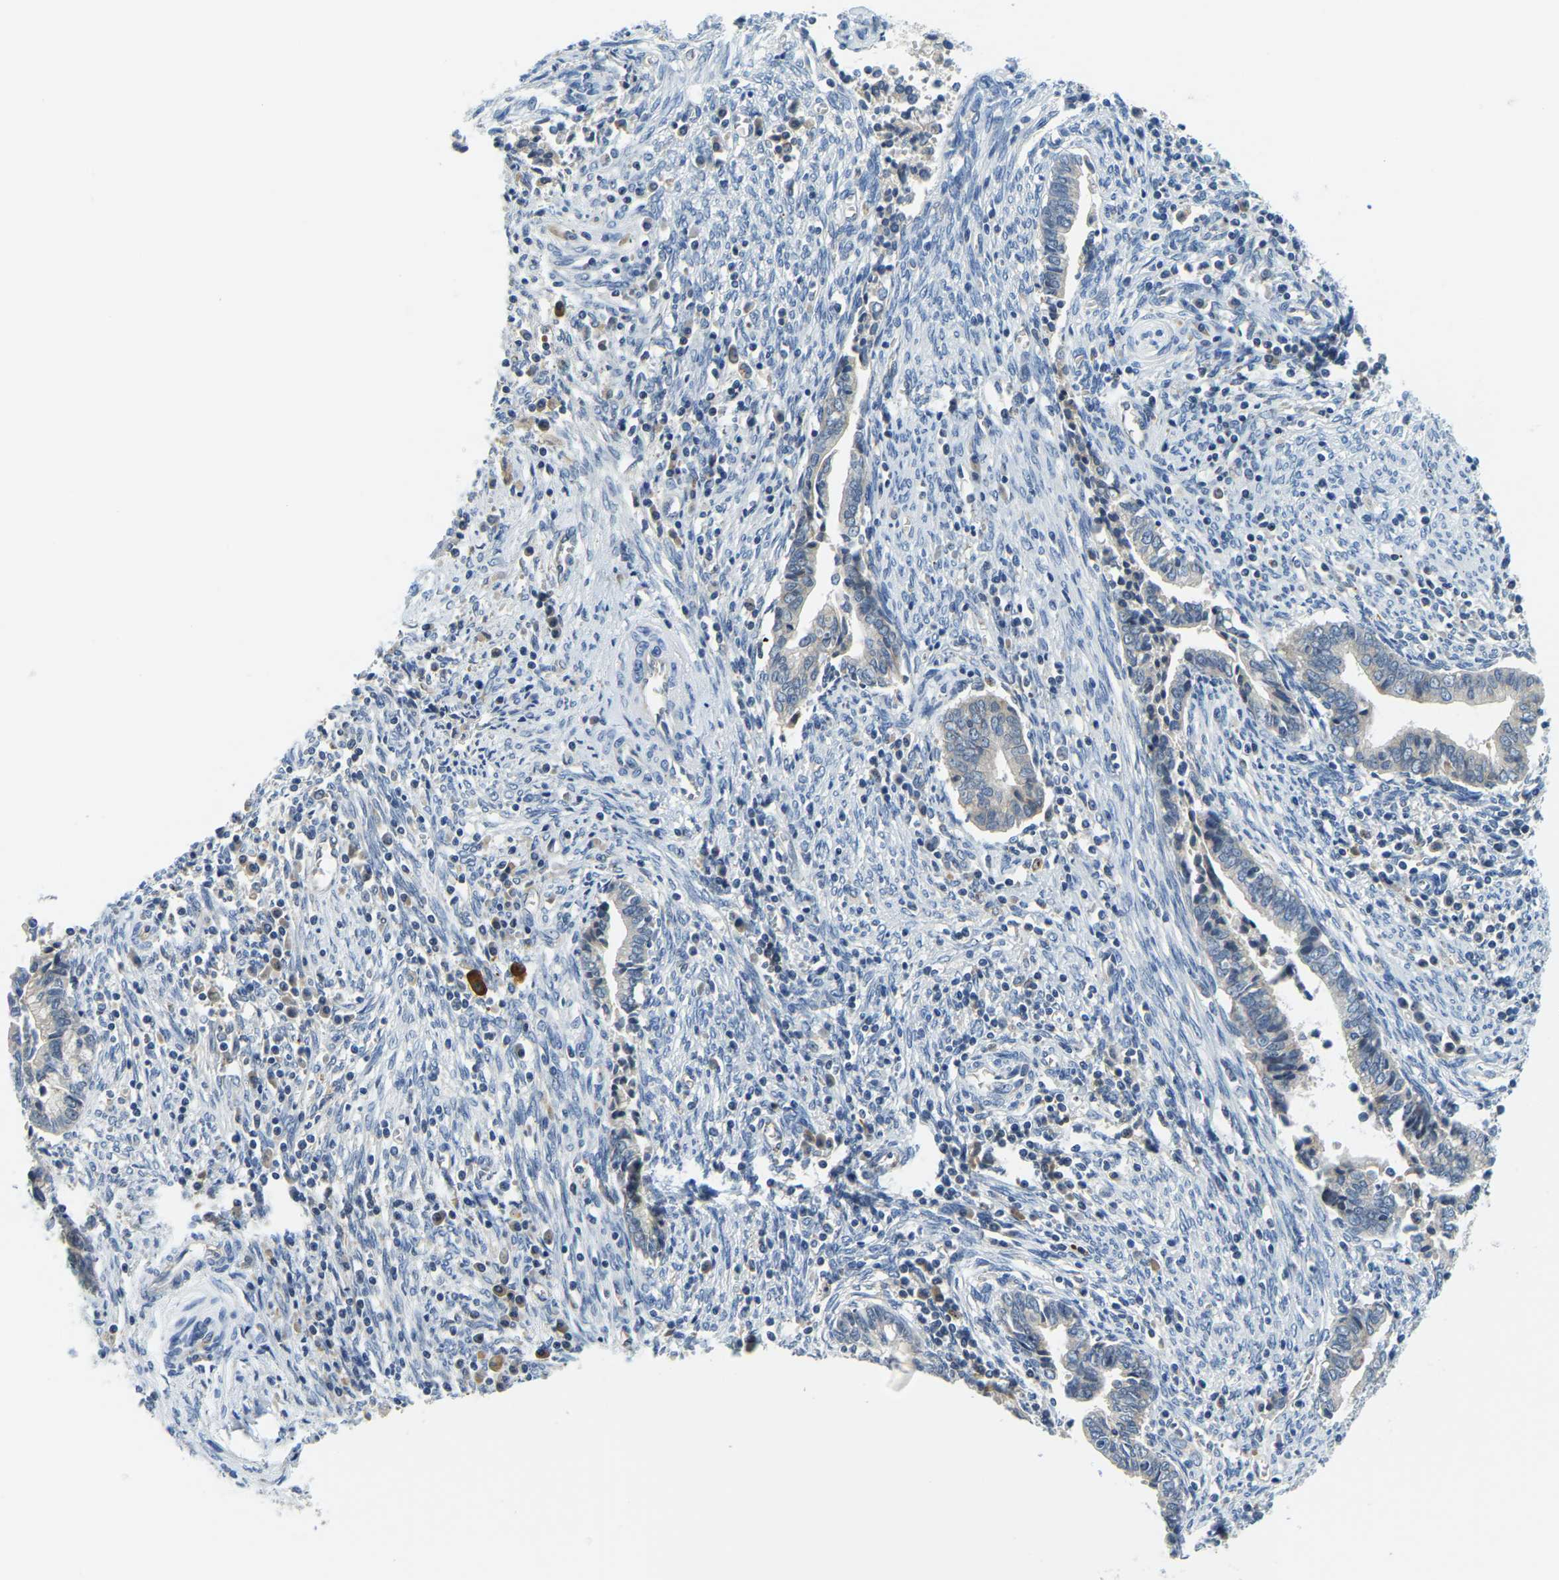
{"staining": {"intensity": "negative", "quantity": "none", "location": "none"}, "tissue": "cervical cancer", "cell_type": "Tumor cells", "image_type": "cancer", "snomed": [{"axis": "morphology", "description": "Adenocarcinoma, NOS"}, {"axis": "topography", "description": "Cervix"}], "caption": "Immunohistochemistry photomicrograph of neoplastic tissue: adenocarcinoma (cervical) stained with DAB (3,3'-diaminobenzidine) exhibits no significant protein expression in tumor cells.", "gene": "RRP1", "patient": {"sex": "female", "age": 44}}